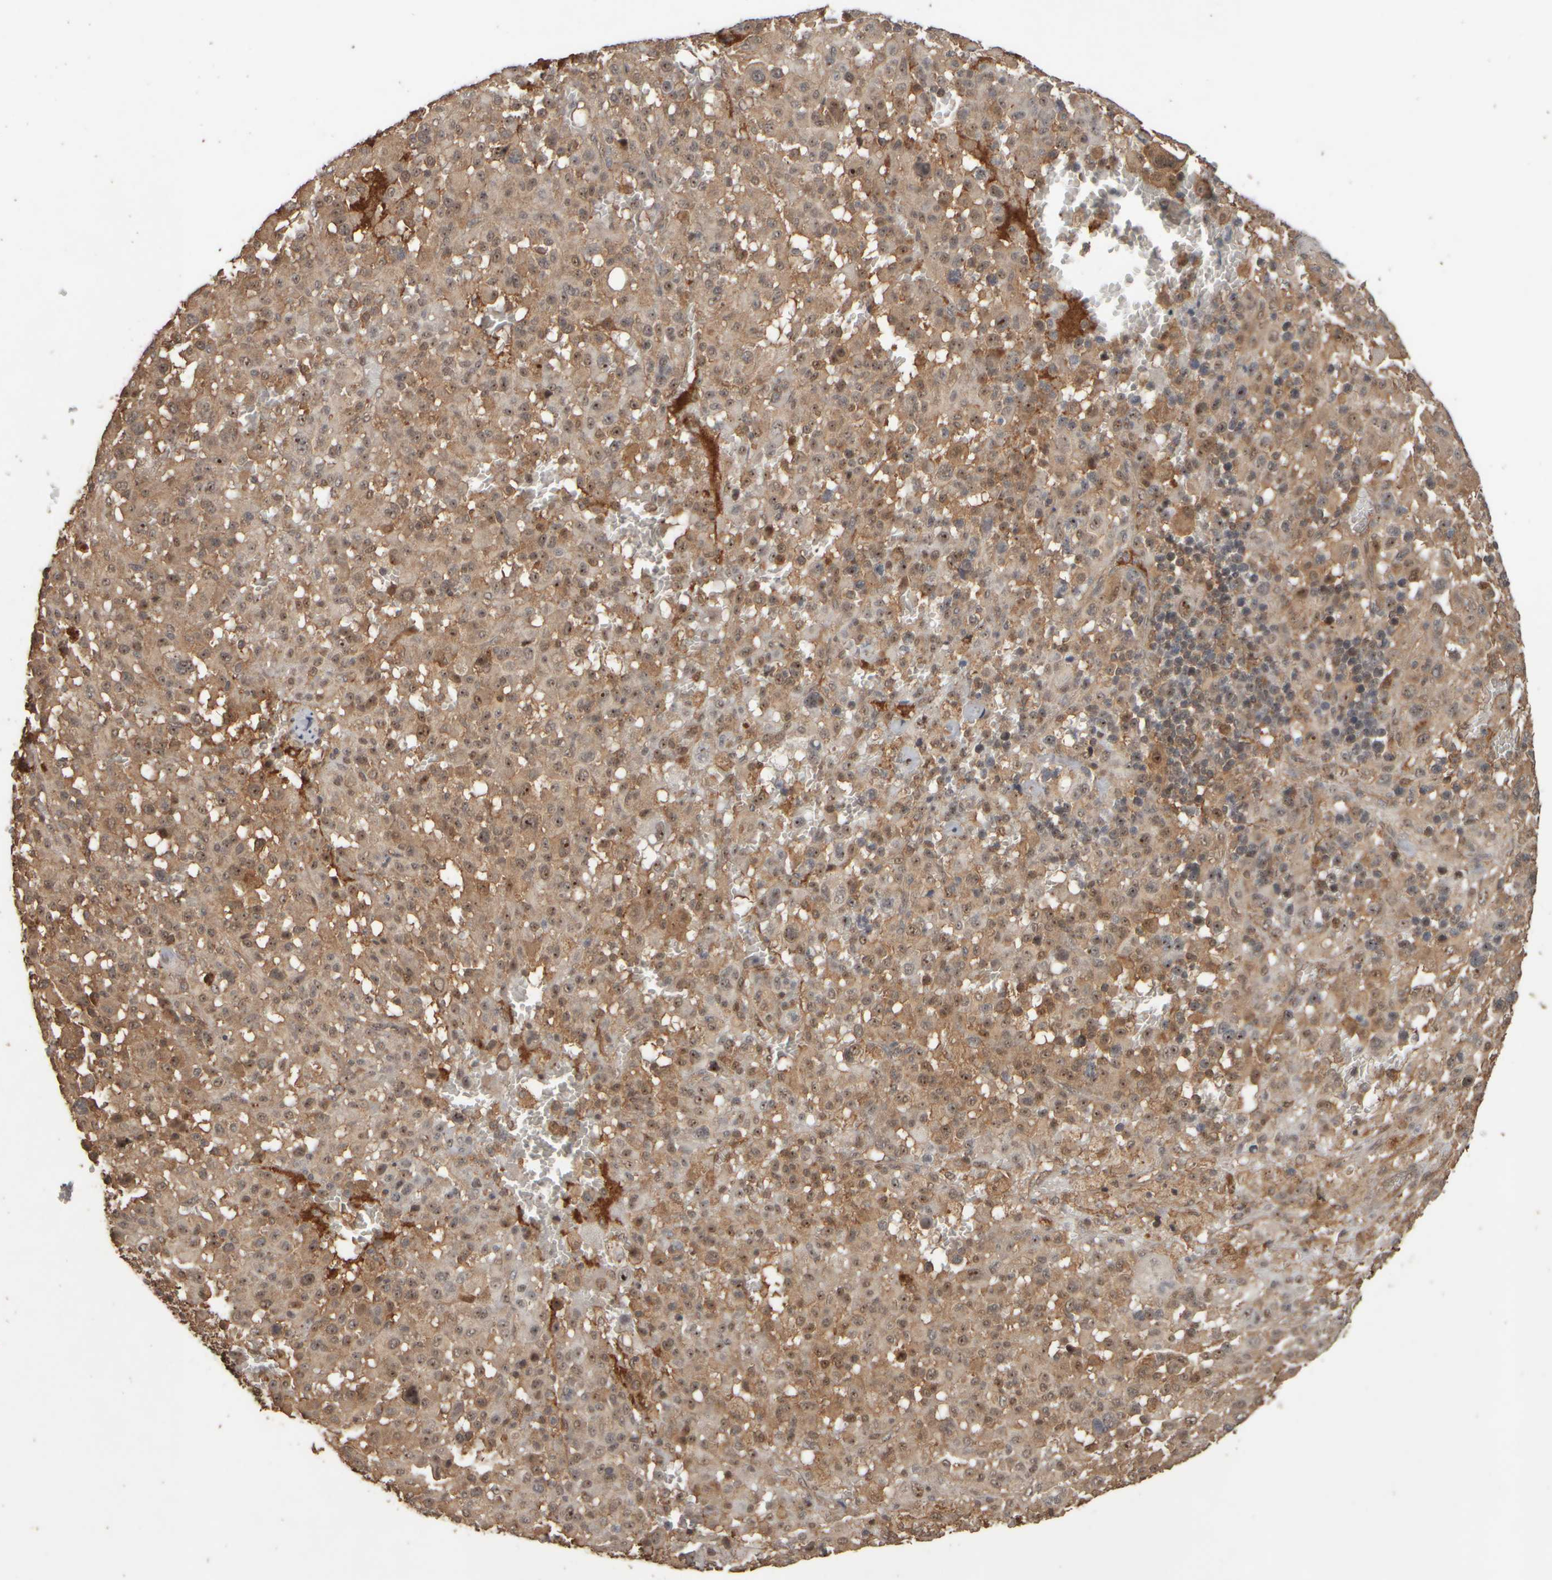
{"staining": {"intensity": "moderate", "quantity": ">75%", "location": "cytoplasmic/membranous,nuclear"}, "tissue": "melanoma", "cell_type": "Tumor cells", "image_type": "cancer", "snomed": [{"axis": "morphology", "description": "Malignant melanoma, Metastatic site"}, {"axis": "topography", "description": "Skin"}], "caption": "Moderate cytoplasmic/membranous and nuclear positivity for a protein is seen in approximately >75% of tumor cells of melanoma using IHC.", "gene": "SPHK1", "patient": {"sex": "female", "age": 74}}